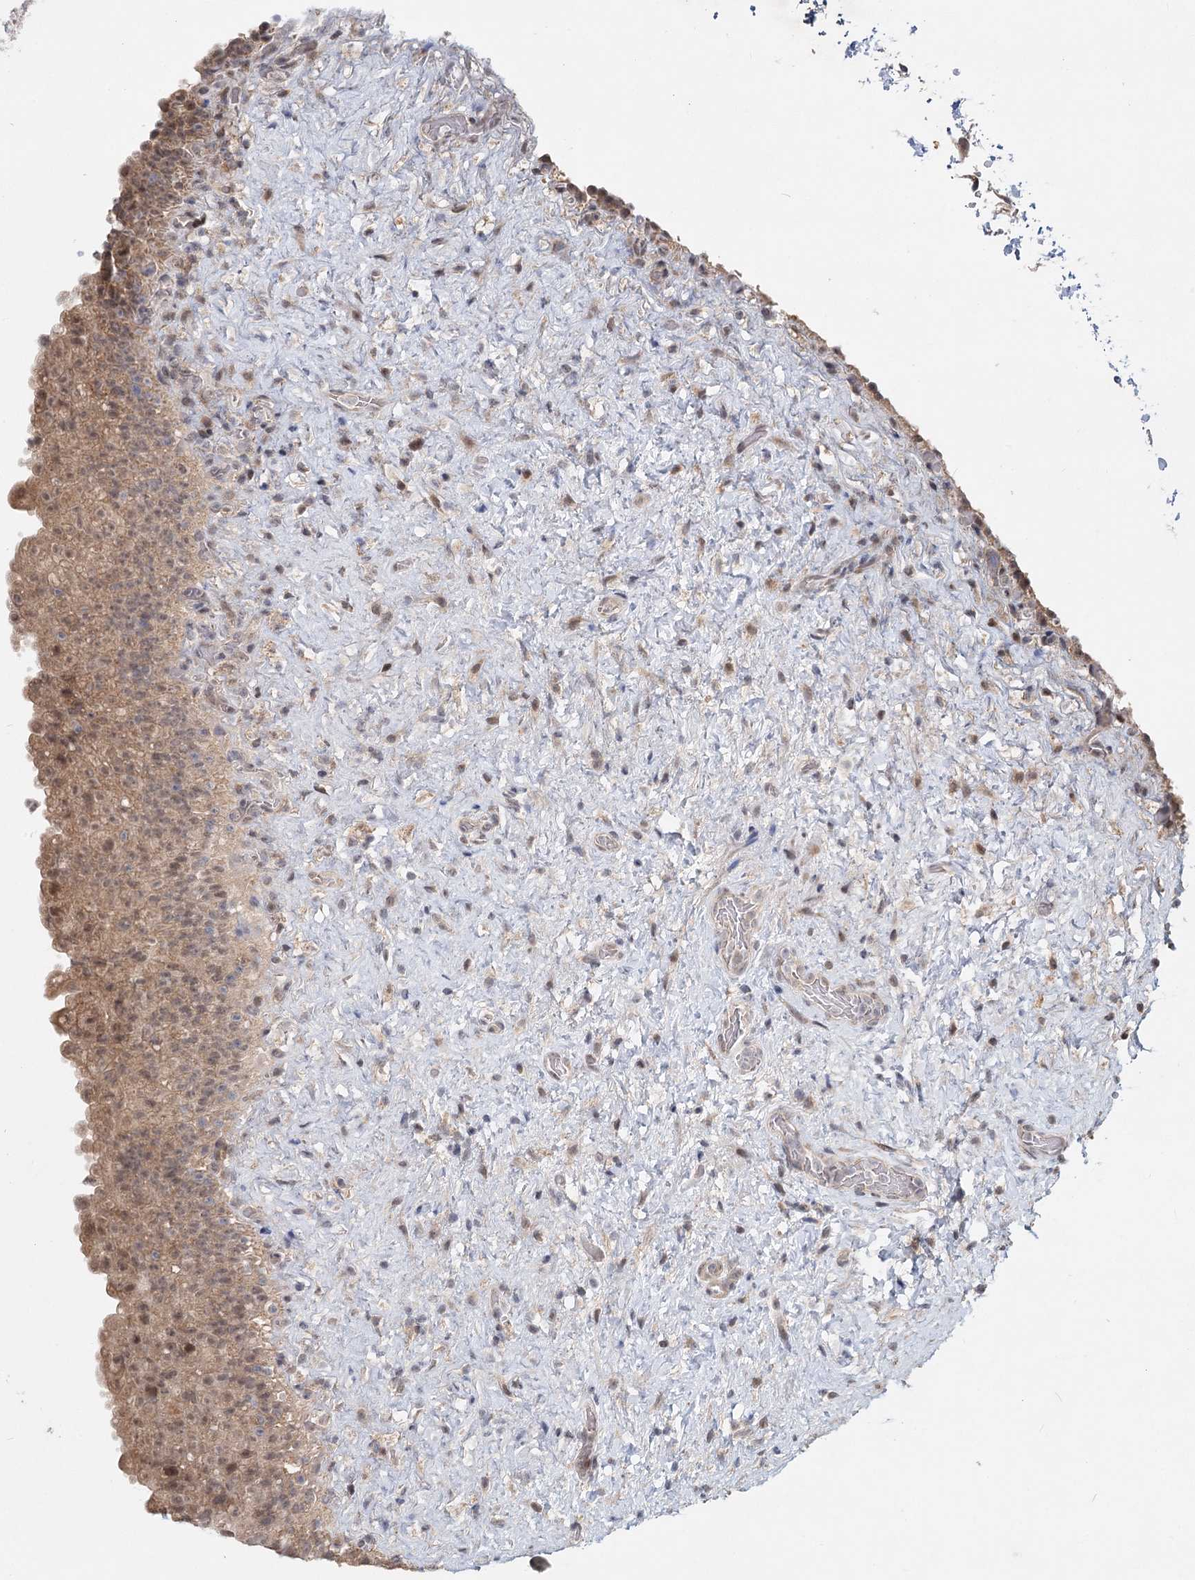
{"staining": {"intensity": "moderate", "quantity": "25%-75%", "location": "cytoplasmic/membranous,nuclear"}, "tissue": "urinary bladder", "cell_type": "Urothelial cells", "image_type": "normal", "snomed": [{"axis": "morphology", "description": "Normal tissue, NOS"}, {"axis": "topography", "description": "Urinary bladder"}], "caption": "Benign urinary bladder displays moderate cytoplasmic/membranous,nuclear staining in approximately 25%-75% of urothelial cells, visualized by immunohistochemistry. (DAB (3,3'-diaminobenzidine) = brown stain, brightfield microscopy at high magnification).", "gene": "AP3B1", "patient": {"sex": "female", "age": 27}}